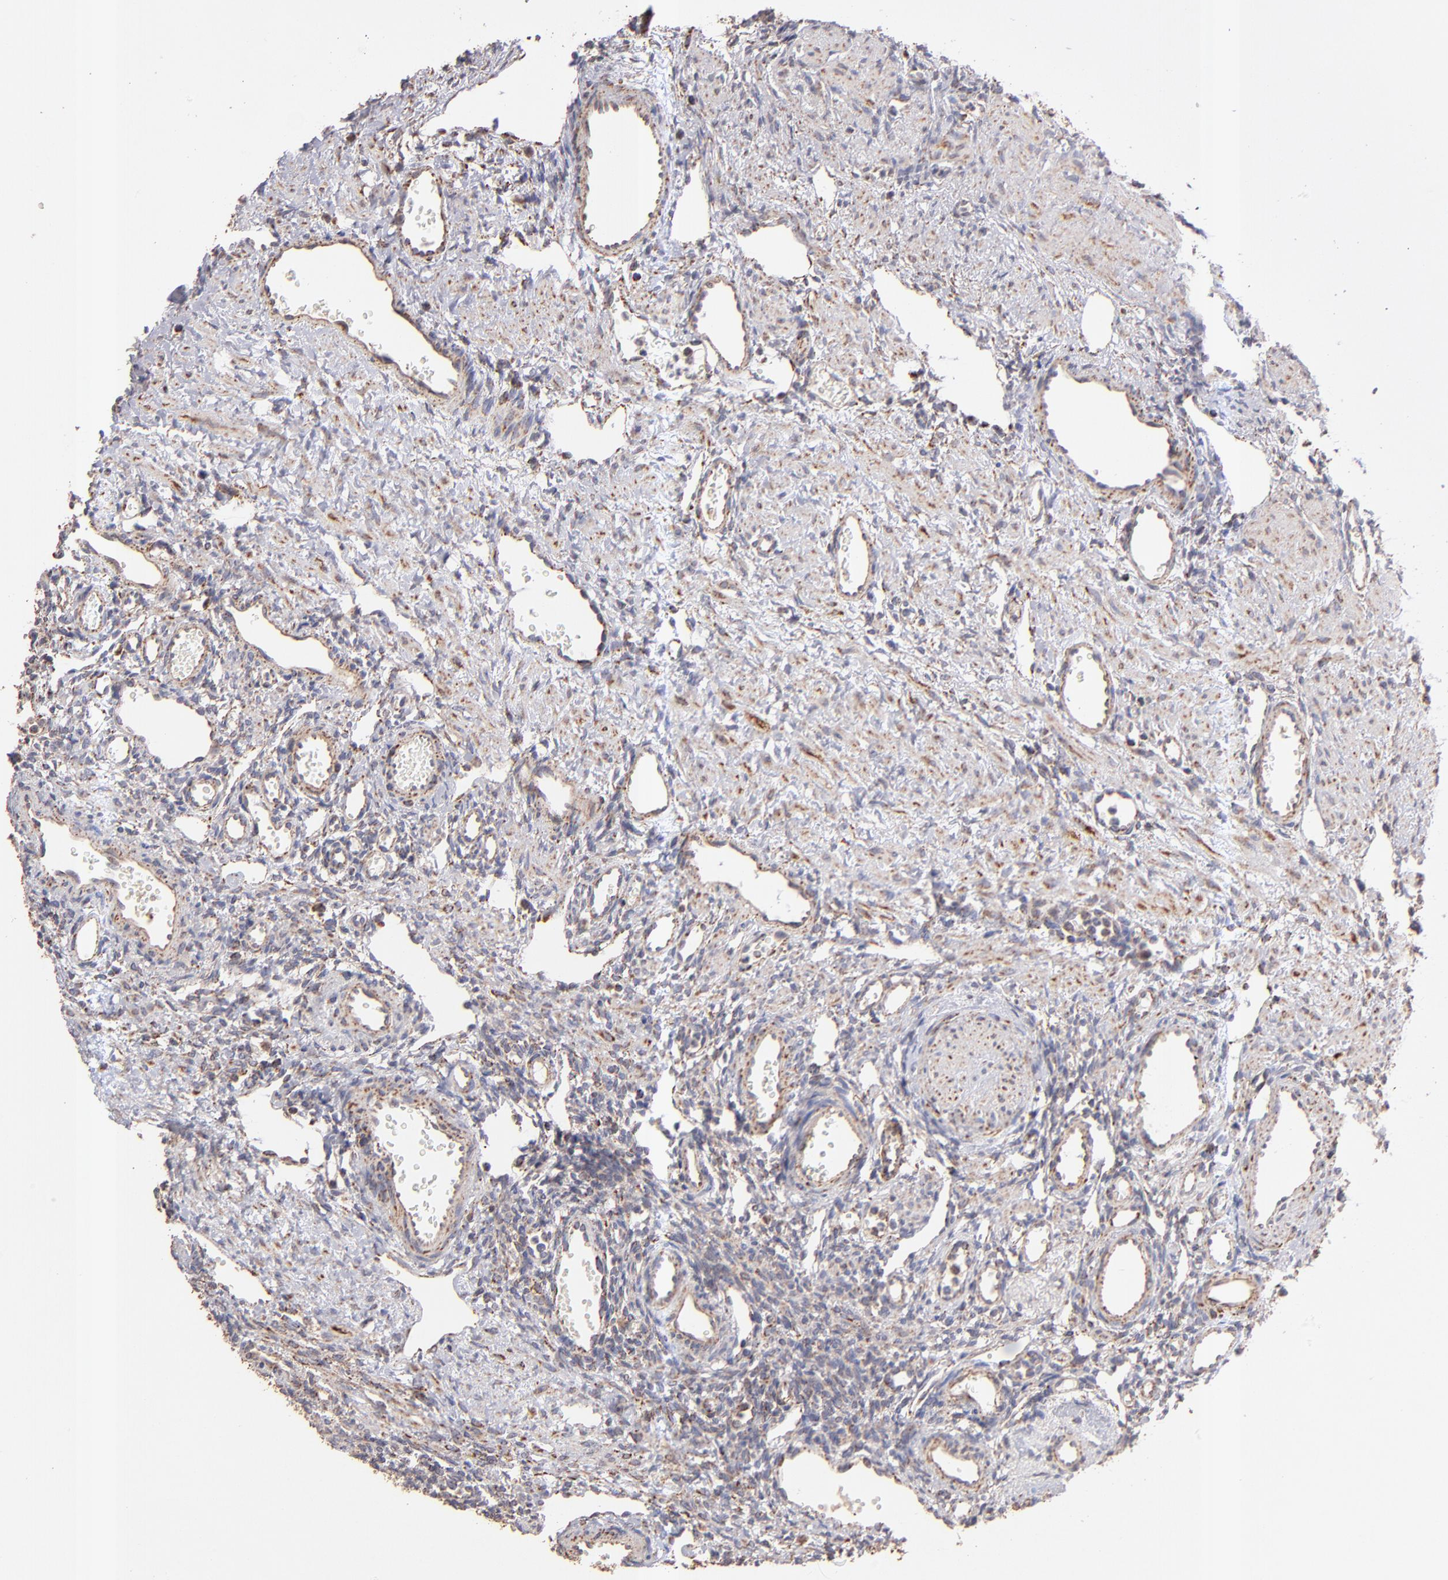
{"staining": {"intensity": "moderate", "quantity": ">75%", "location": "cytoplasmic/membranous"}, "tissue": "ovary", "cell_type": "Follicle cells", "image_type": "normal", "snomed": [{"axis": "morphology", "description": "Normal tissue, NOS"}, {"axis": "topography", "description": "Ovary"}], "caption": "Follicle cells demonstrate medium levels of moderate cytoplasmic/membranous staining in about >75% of cells in normal ovary.", "gene": "DLST", "patient": {"sex": "female", "age": 33}}